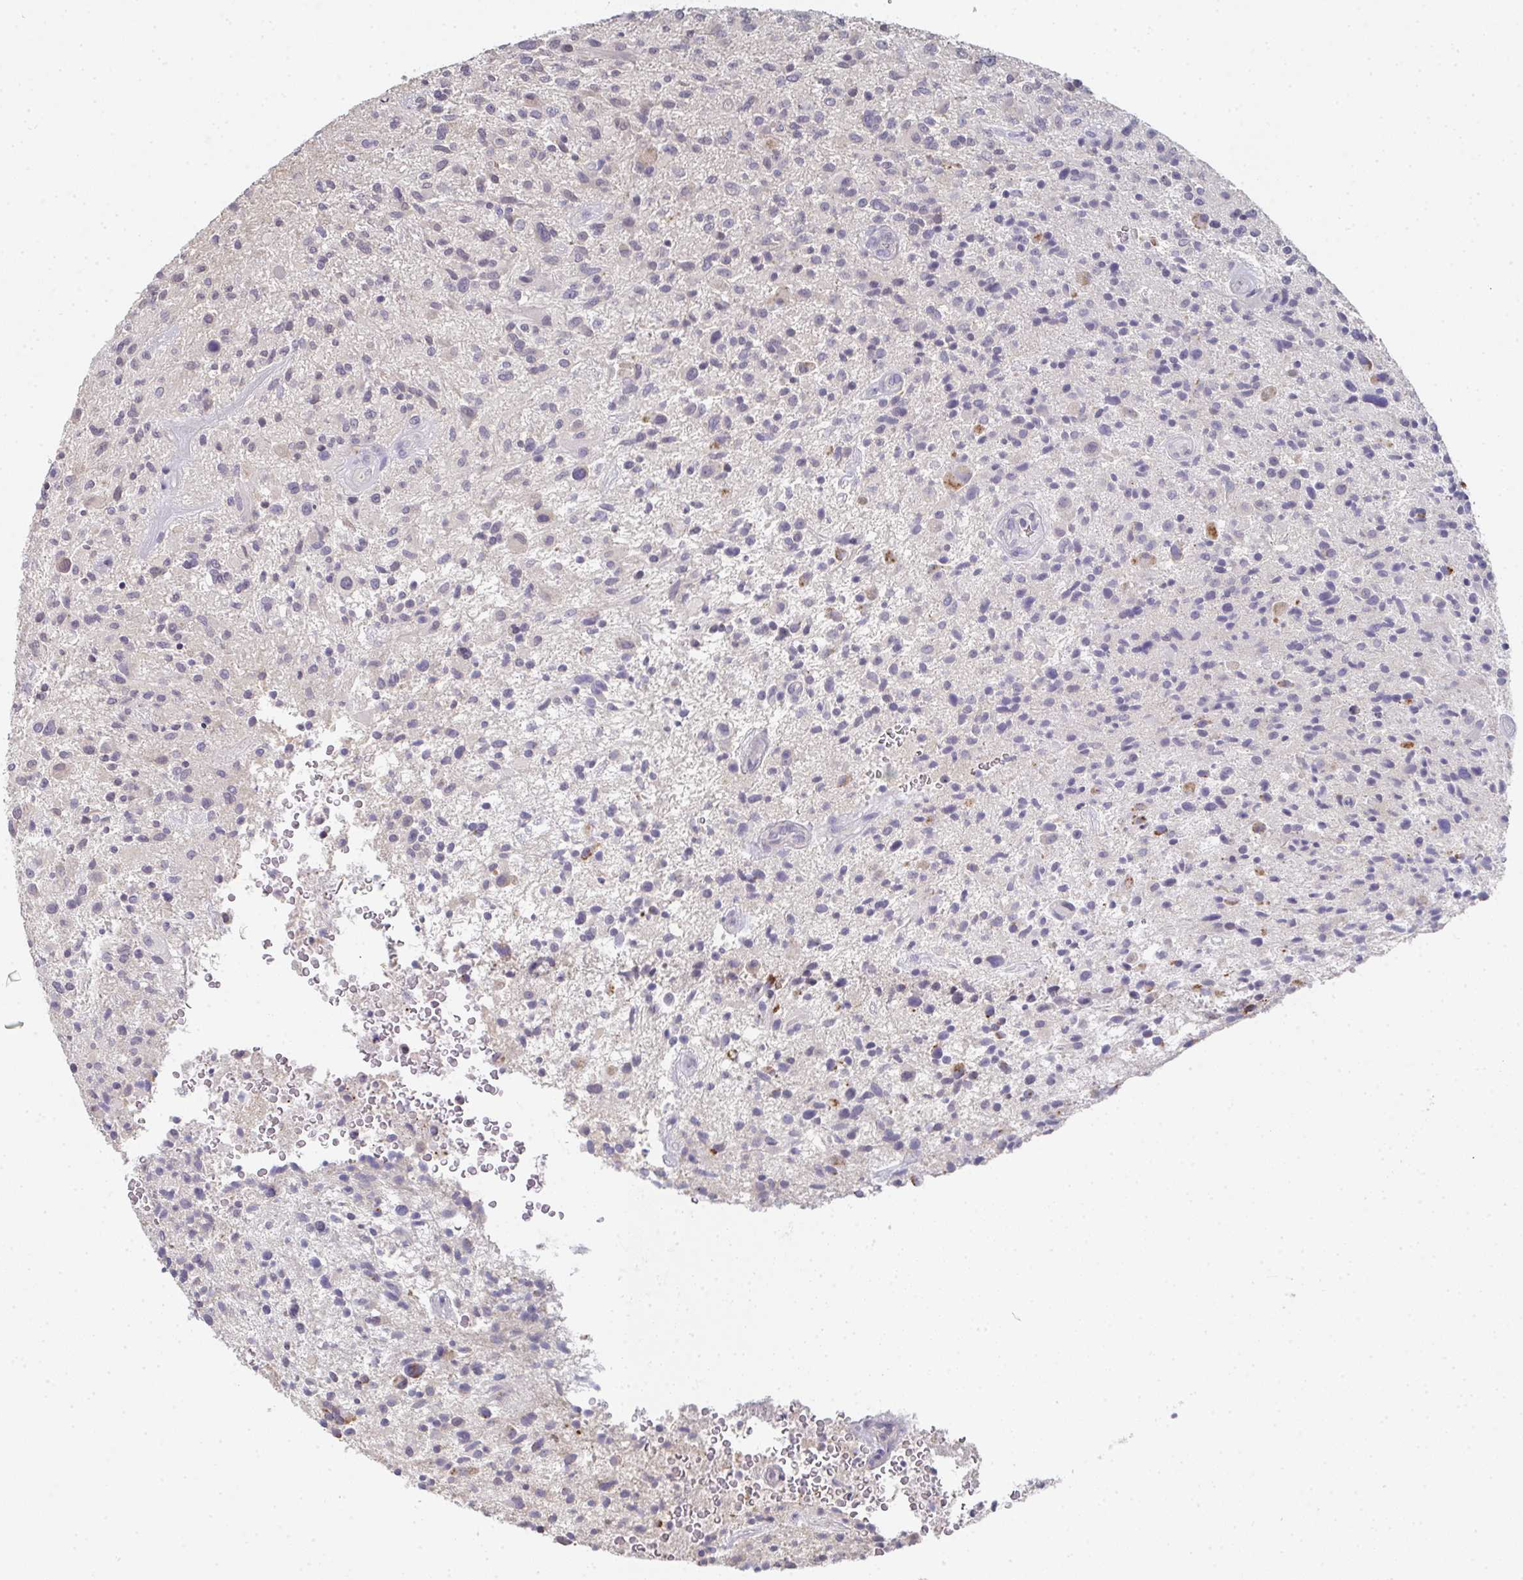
{"staining": {"intensity": "negative", "quantity": "none", "location": "none"}, "tissue": "glioma", "cell_type": "Tumor cells", "image_type": "cancer", "snomed": [{"axis": "morphology", "description": "Glioma, malignant, High grade"}, {"axis": "topography", "description": "Brain"}], "caption": "Glioma stained for a protein using immunohistochemistry displays no expression tumor cells.", "gene": "CHMP5", "patient": {"sex": "male", "age": 47}}